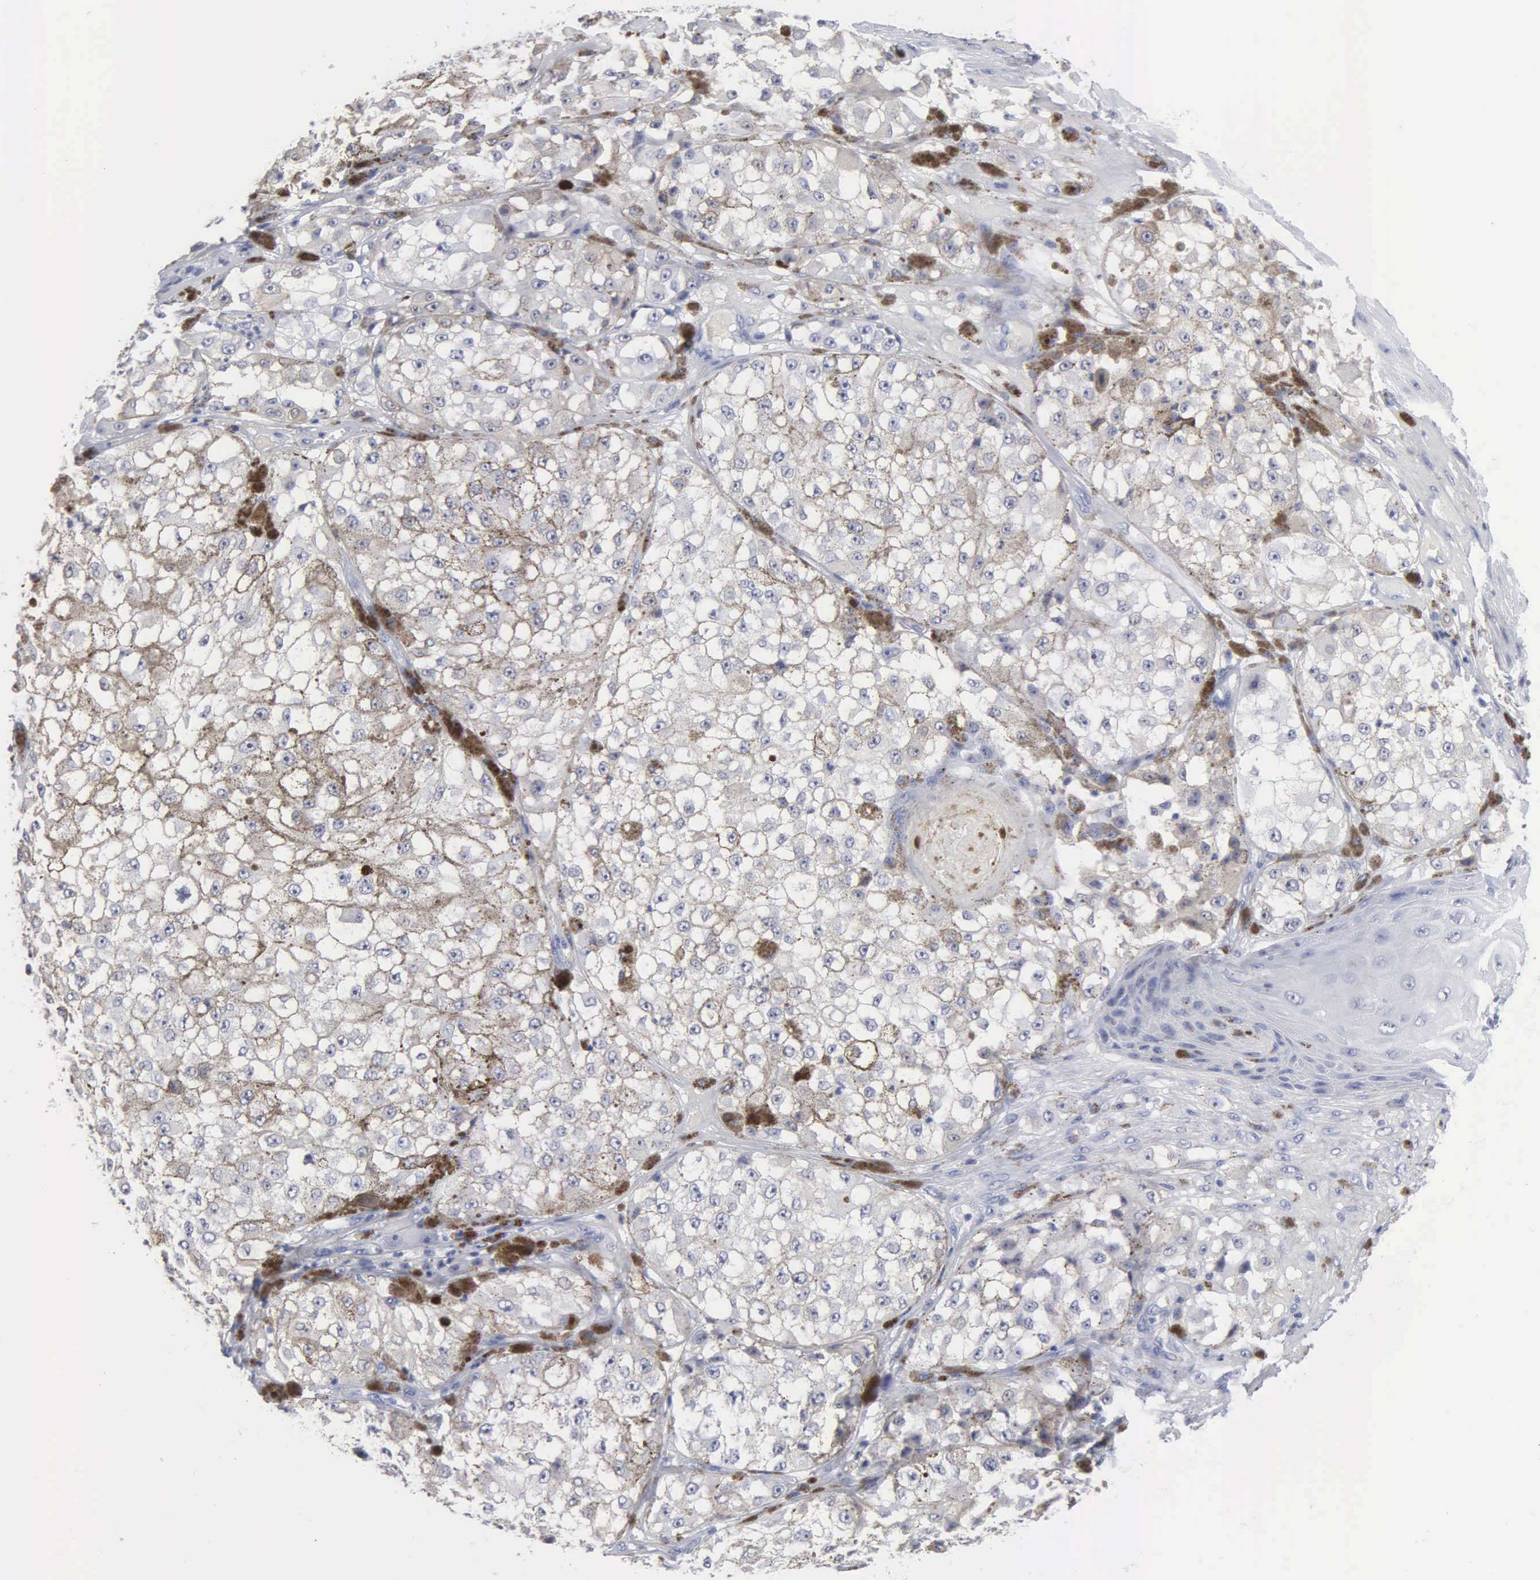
{"staining": {"intensity": "negative", "quantity": "none", "location": "none"}, "tissue": "melanoma", "cell_type": "Tumor cells", "image_type": "cancer", "snomed": [{"axis": "morphology", "description": "Malignant melanoma, NOS"}, {"axis": "topography", "description": "Skin"}], "caption": "Immunohistochemistry (IHC) micrograph of neoplastic tissue: human malignant melanoma stained with DAB (3,3'-diaminobenzidine) shows no significant protein staining in tumor cells.", "gene": "ASPHD2", "patient": {"sex": "male", "age": 67}}